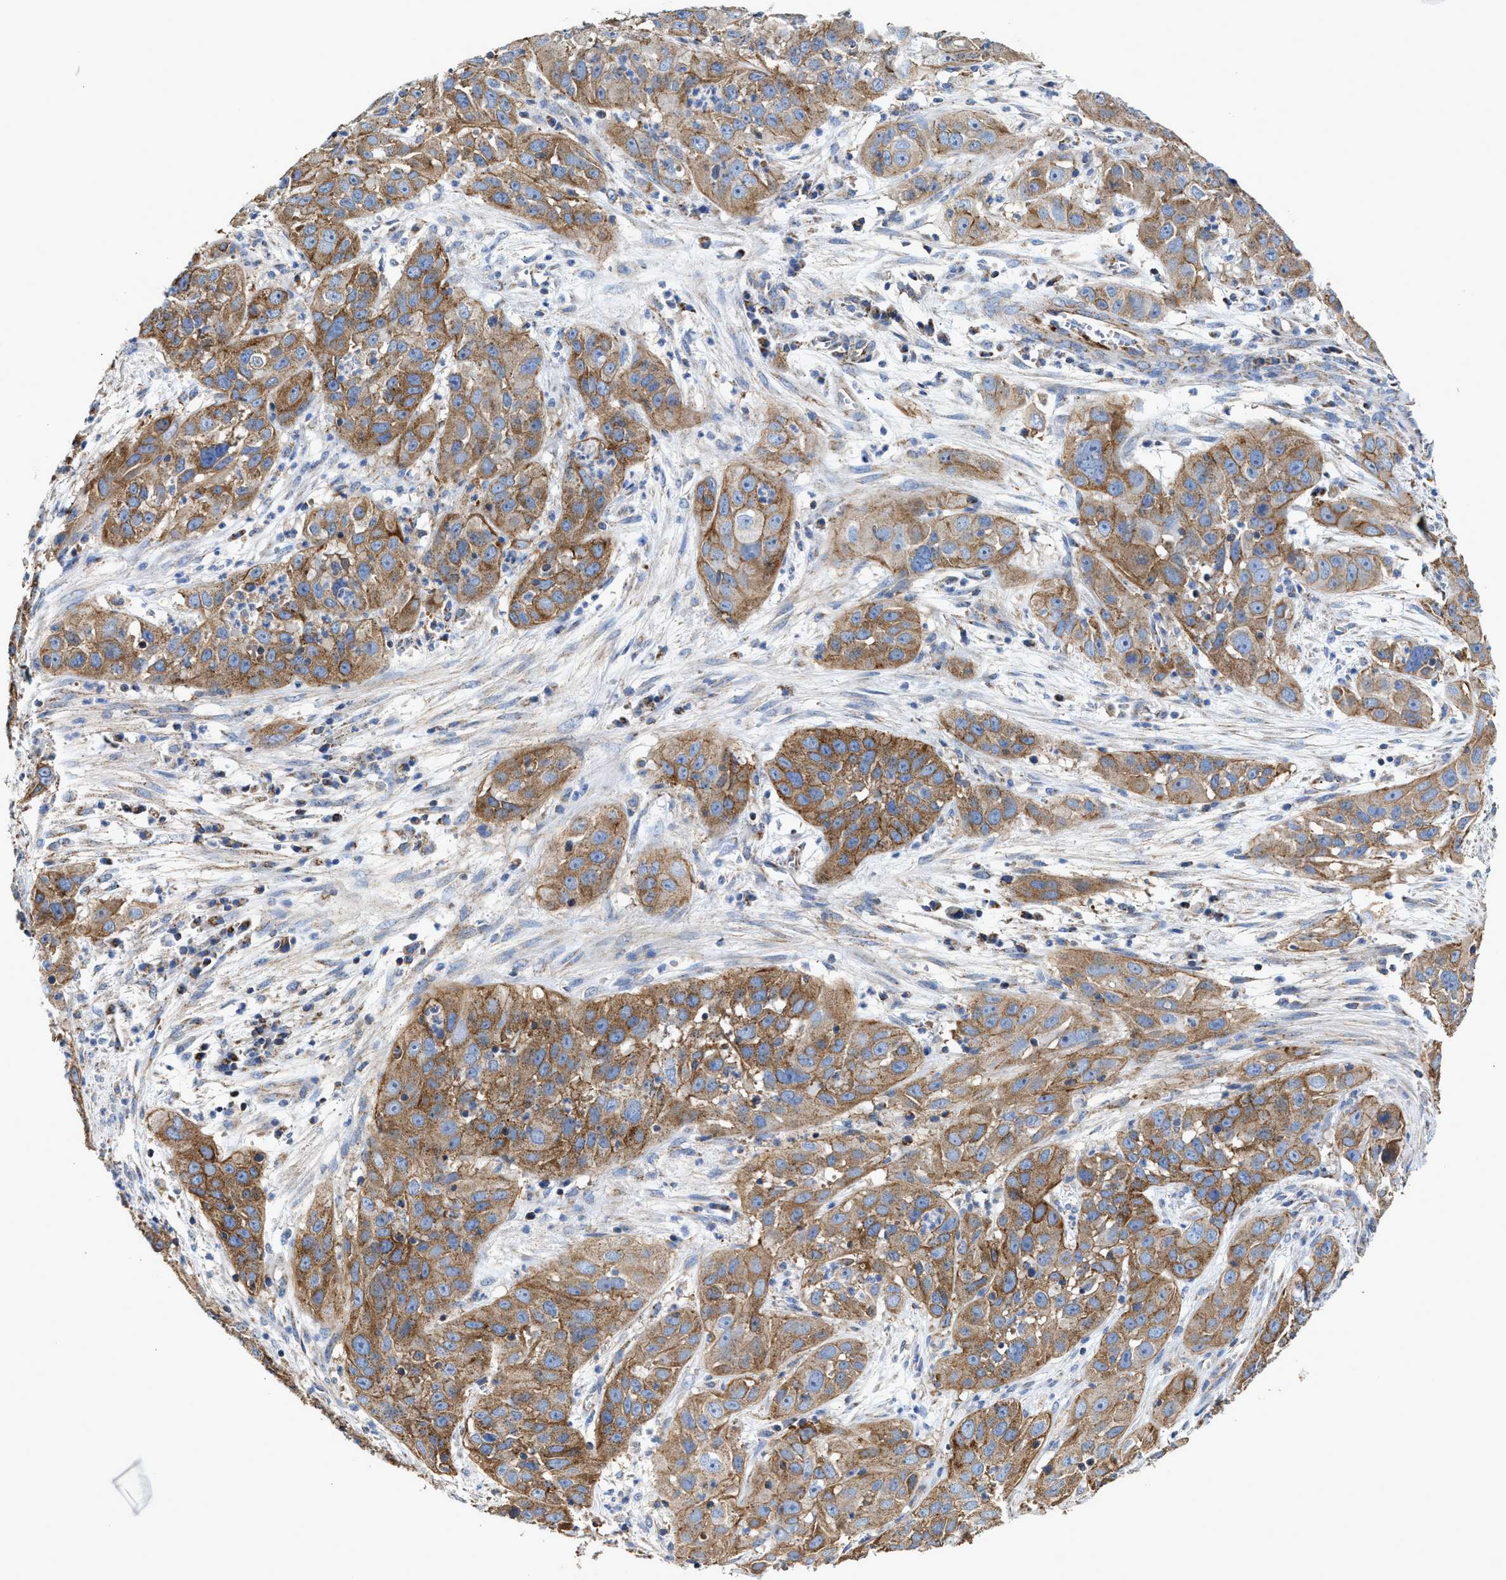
{"staining": {"intensity": "moderate", "quantity": ">75%", "location": "cytoplasmic/membranous"}, "tissue": "cervical cancer", "cell_type": "Tumor cells", "image_type": "cancer", "snomed": [{"axis": "morphology", "description": "Squamous cell carcinoma, NOS"}, {"axis": "topography", "description": "Cervix"}], "caption": "Moderate cytoplasmic/membranous protein positivity is seen in approximately >75% of tumor cells in cervical cancer.", "gene": "MECR", "patient": {"sex": "female", "age": 32}}